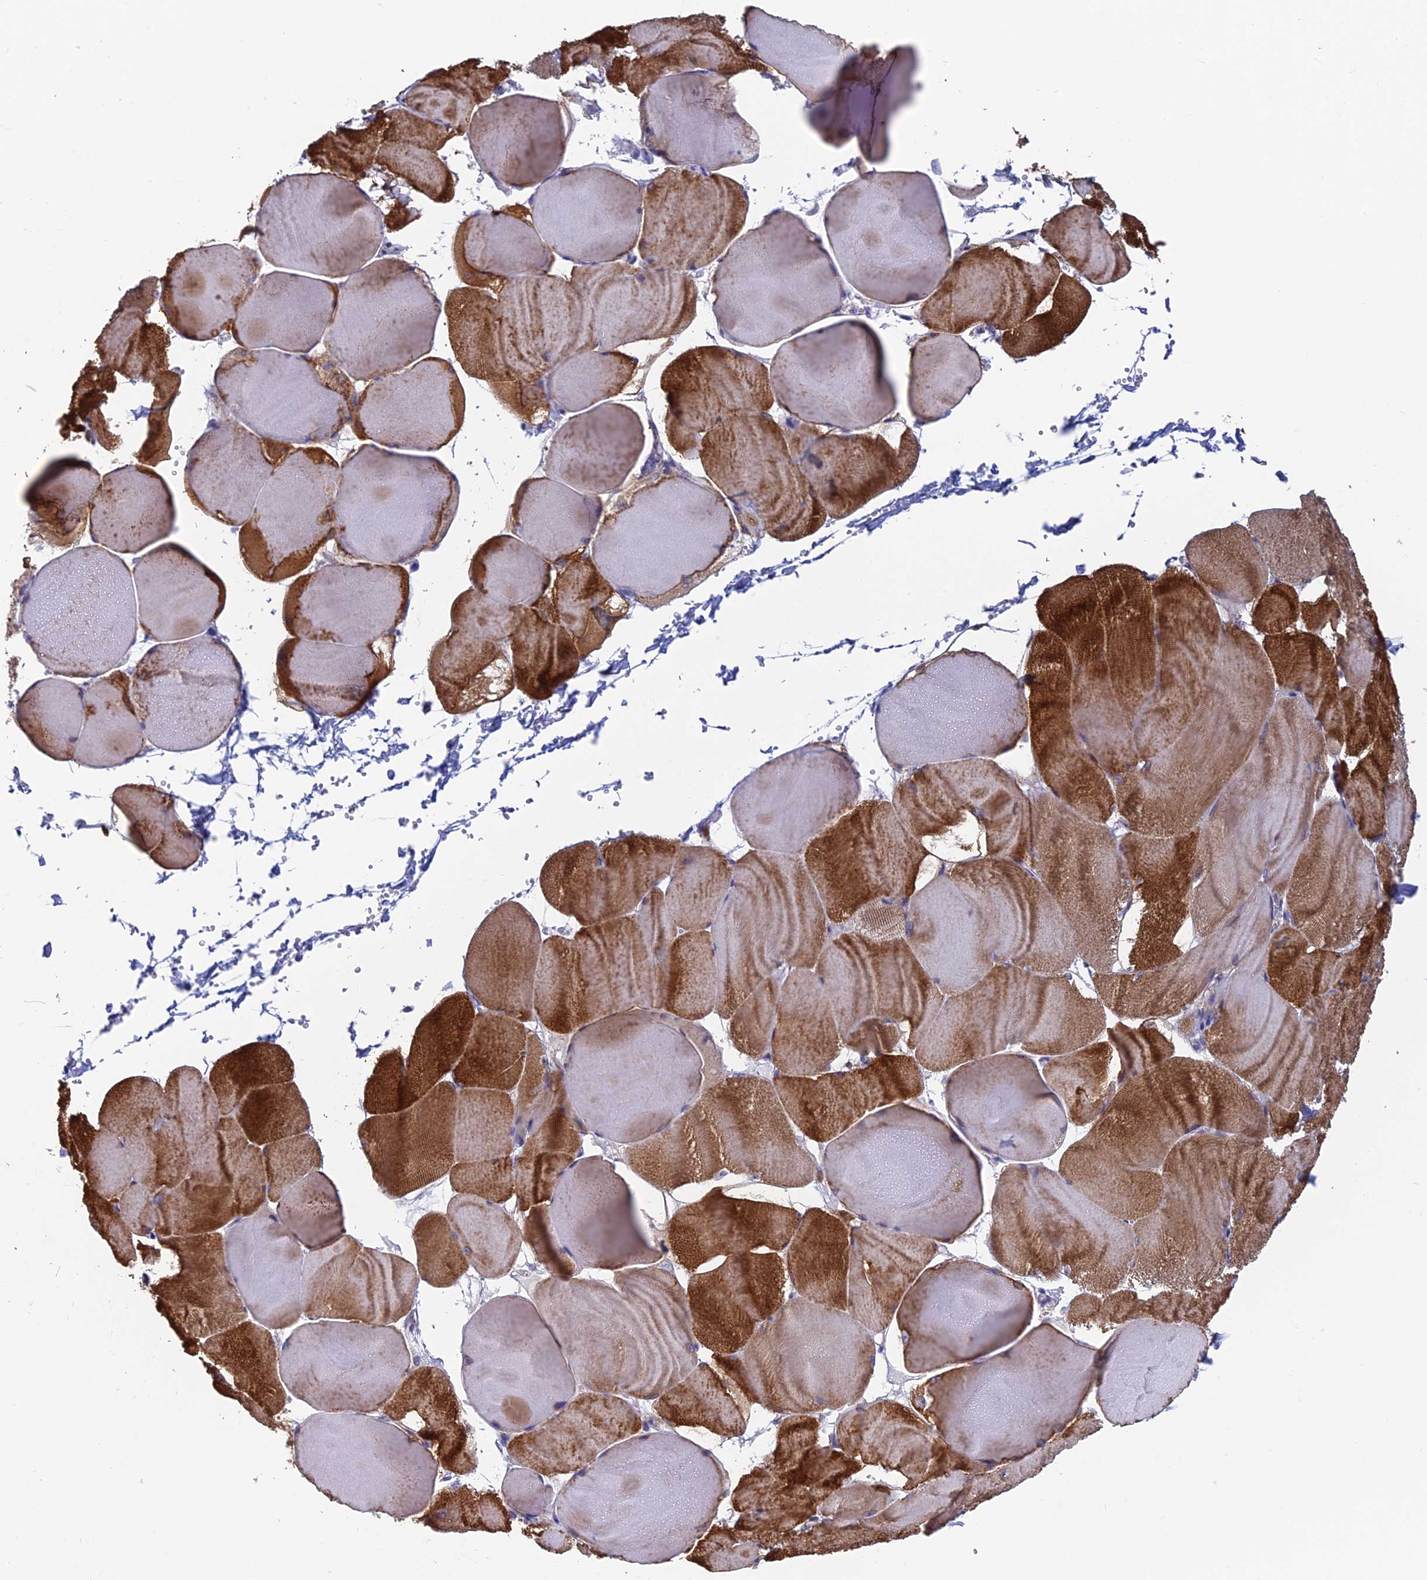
{"staining": {"intensity": "moderate", "quantity": ">75%", "location": "cytoplasmic/membranous"}, "tissue": "skeletal muscle", "cell_type": "Myocytes", "image_type": "normal", "snomed": [{"axis": "morphology", "description": "Normal tissue, NOS"}, {"axis": "morphology", "description": "Basal cell carcinoma"}, {"axis": "topography", "description": "Skeletal muscle"}], "caption": "Skeletal muscle stained for a protein demonstrates moderate cytoplasmic/membranous positivity in myocytes. (DAB (3,3'-diaminobenzidine) IHC with brightfield microscopy, high magnification).", "gene": "AK4P3", "patient": {"sex": "female", "age": 64}}